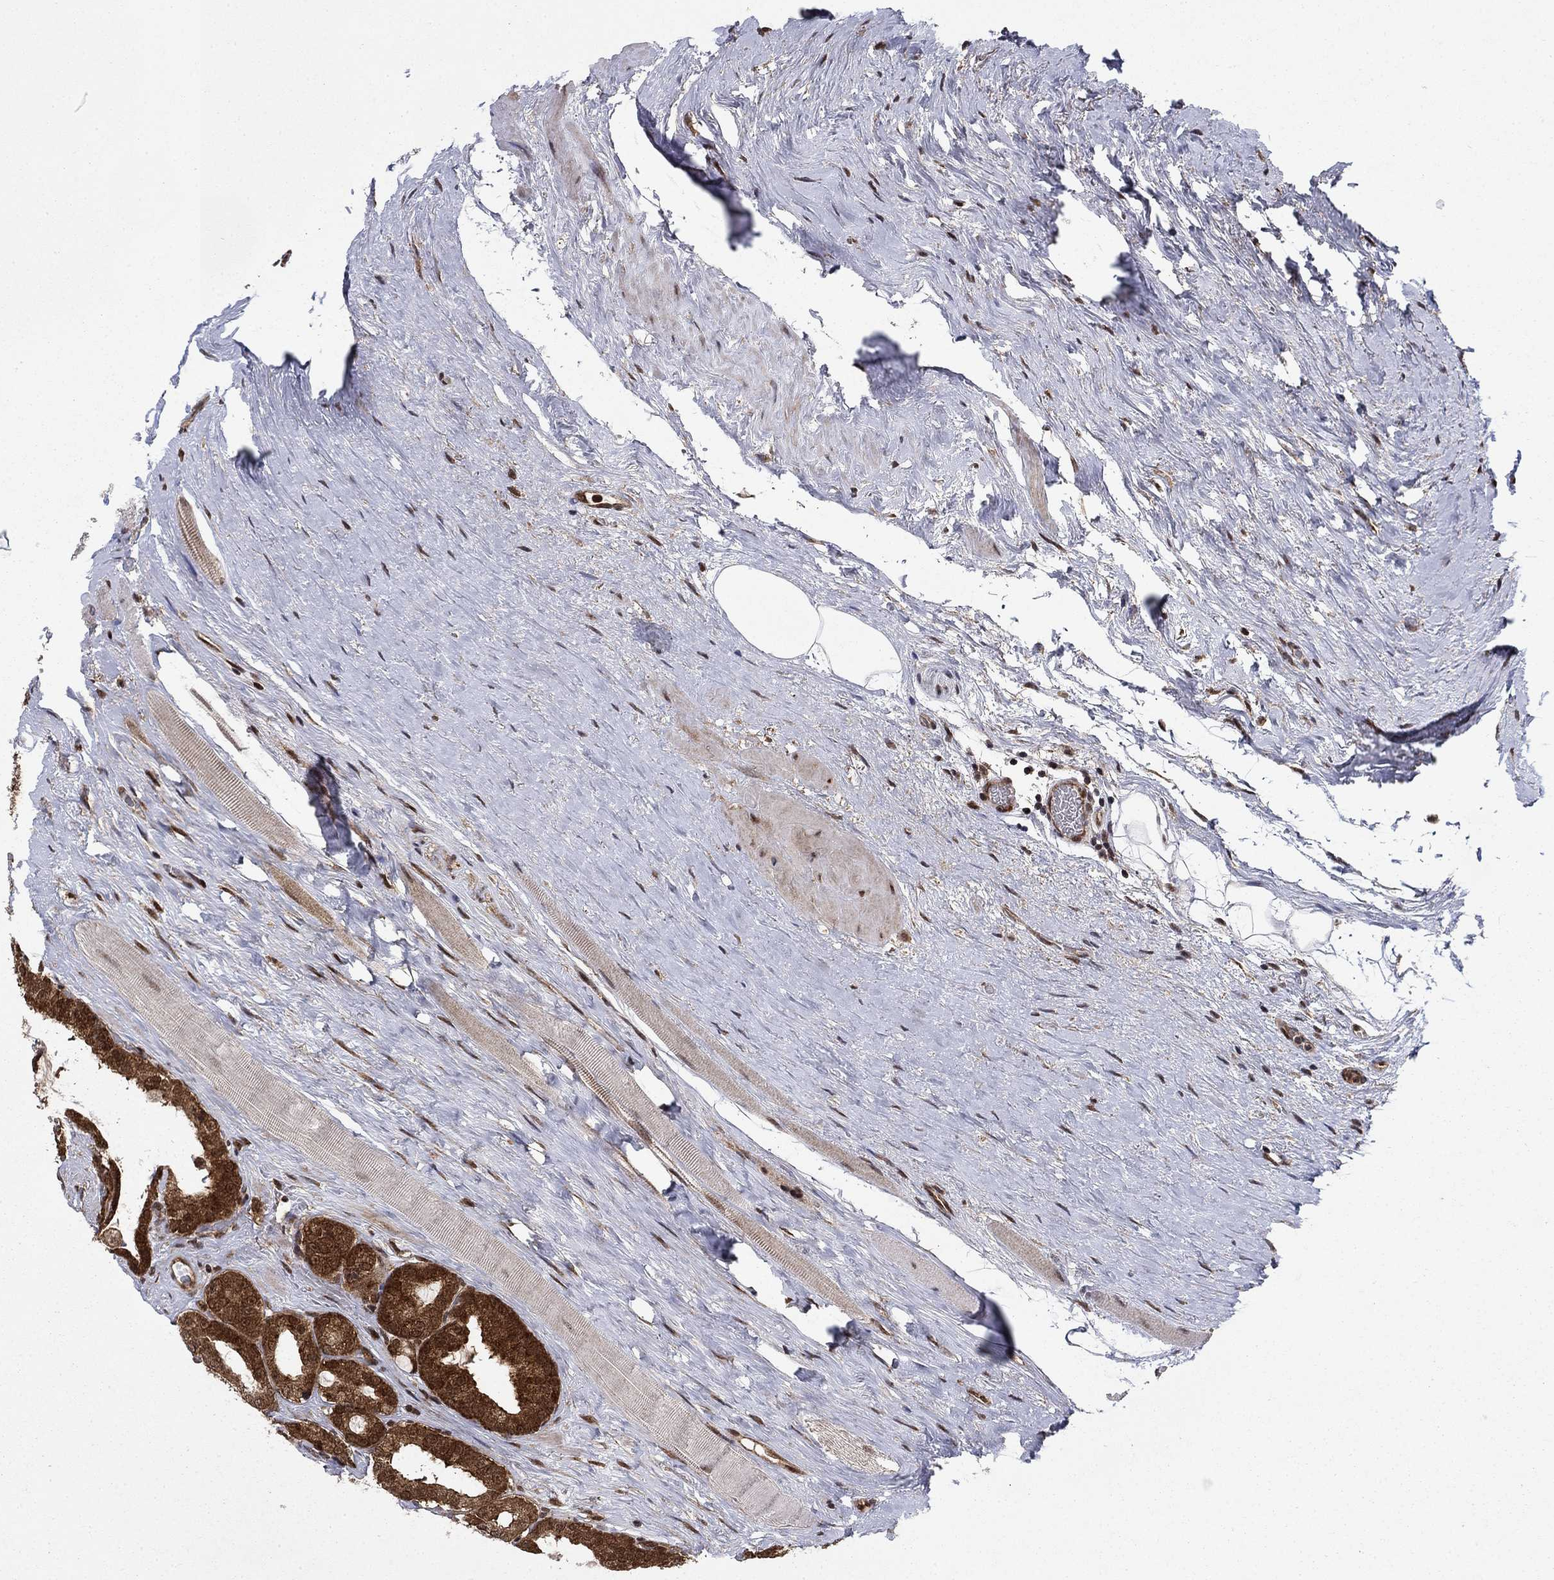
{"staining": {"intensity": "strong", "quantity": "<25%", "location": "cytoplasmic/membranous"}, "tissue": "prostate cancer", "cell_type": "Tumor cells", "image_type": "cancer", "snomed": [{"axis": "morphology", "description": "Adenocarcinoma, NOS"}, {"axis": "topography", "description": "Prostate"}], "caption": "Prostate cancer (adenocarcinoma) stained for a protein (brown) shows strong cytoplasmic/membranous positive staining in approximately <25% of tumor cells.", "gene": "DNAJA1", "patient": {"sex": "male", "age": 67}}